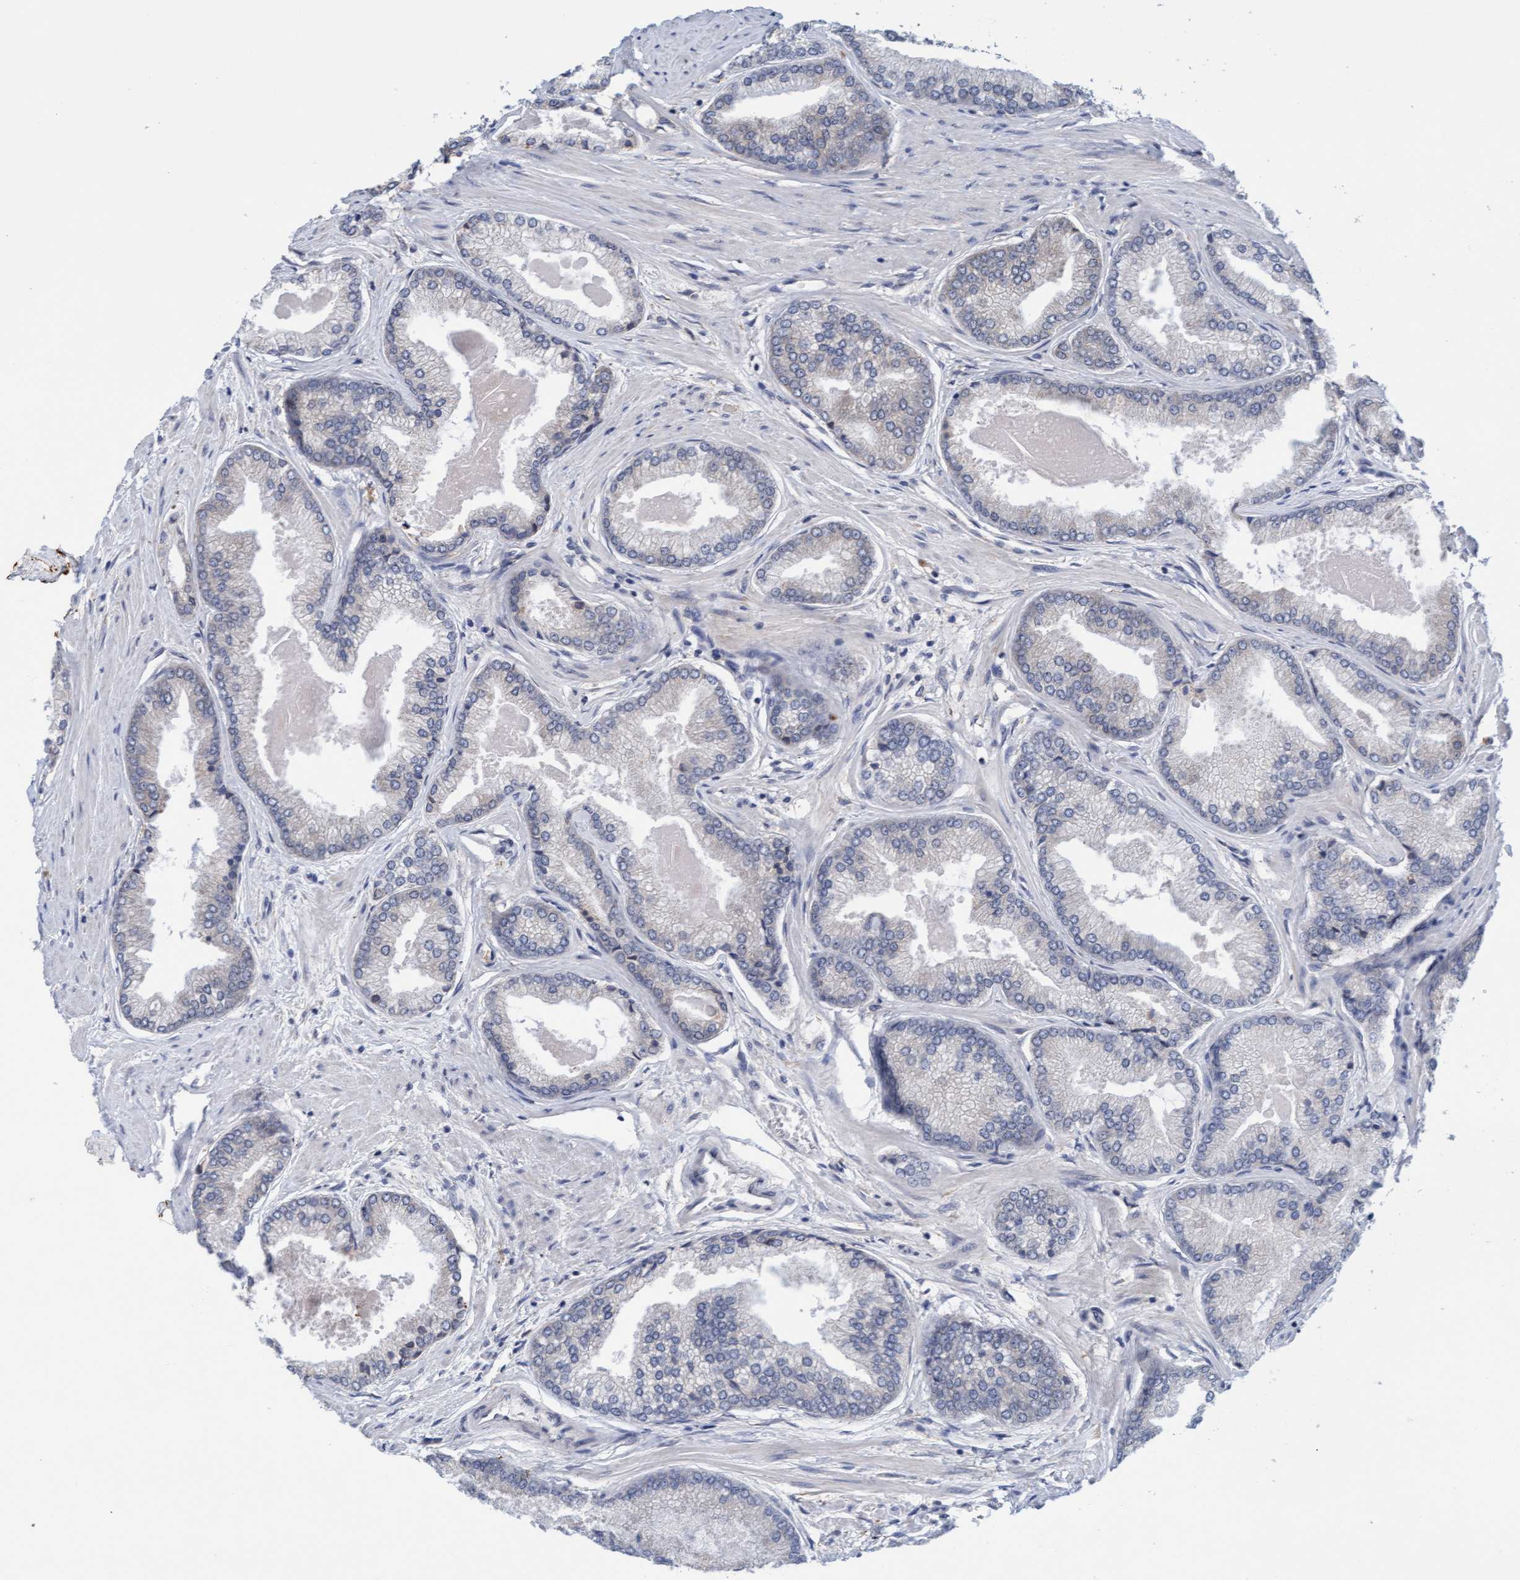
{"staining": {"intensity": "negative", "quantity": "none", "location": "none"}, "tissue": "prostate cancer", "cell_type": "Tumor cells", "image_type": "cancer", "snomed": [{"axis": "morphology", "description": "Adenocarcinoma, High grade"}, {"axis": "topography", "description": "Prostate"}], "caption": "Tumor cells are negative for protein expression in human prostate adenocarcinoma (high-grade).", "gene": "MMP8", "patient": {"sex": "male", "age": 61}}